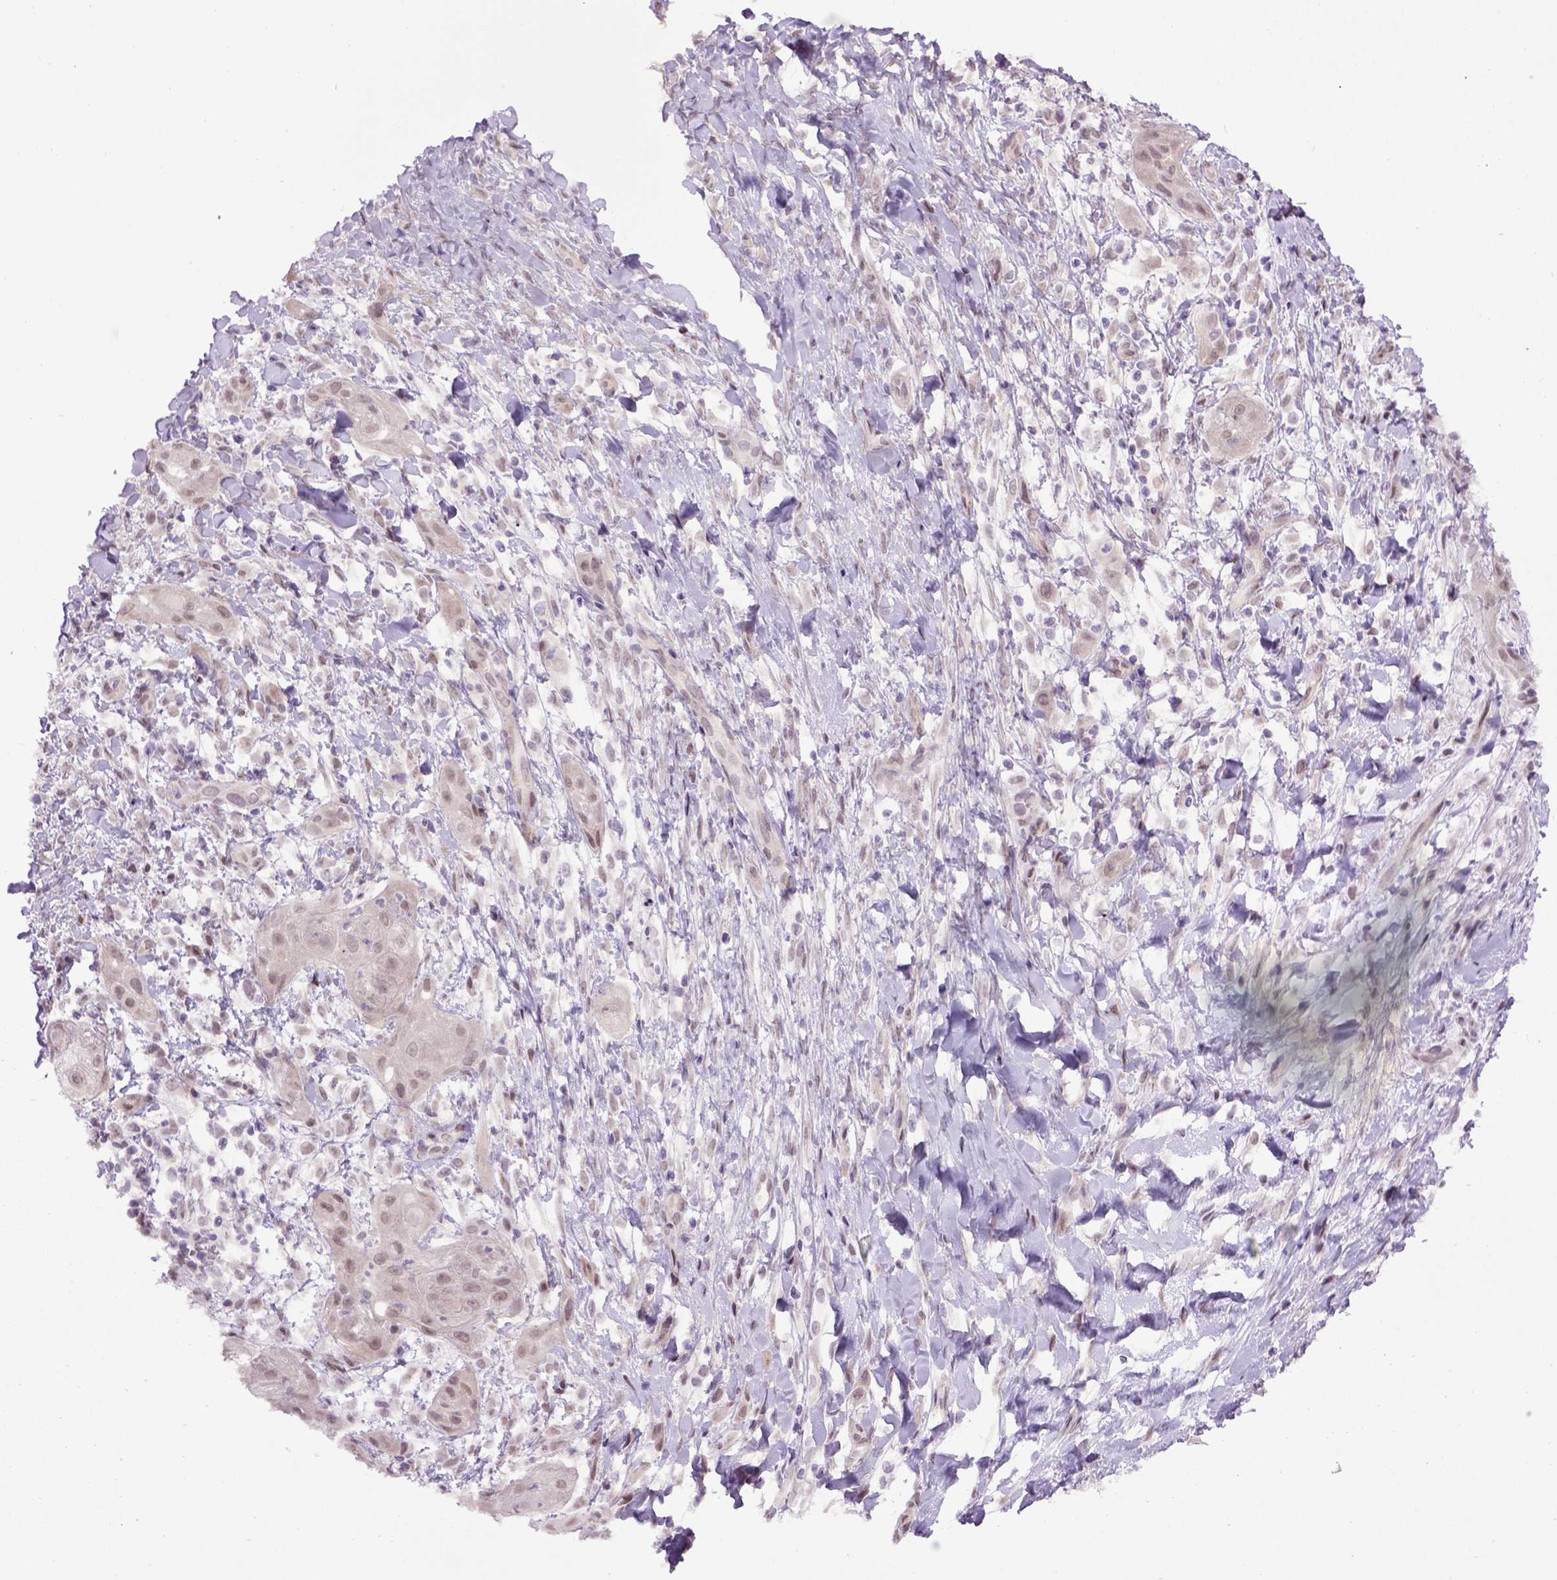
{"staining": {"intensity": "negative", "quantity": "none", "location": "none"}, "tissue": "skin cancer", "cell_type": "Tumor cells", "image_type": "cancer", "snomed": [{"axis": "morphology", "description": "Squamous cell carcinoma, NOS"}, {"axis": "topography", "description": "Skin"}], "caption": "A high-resolution photomicrograph shows IHC staining of squamous cell carcinoma (skin), which exhibits no significant staining in tumor cells.", "gene": "RAB43", "patient": {"sex": "male", "age": 62}}